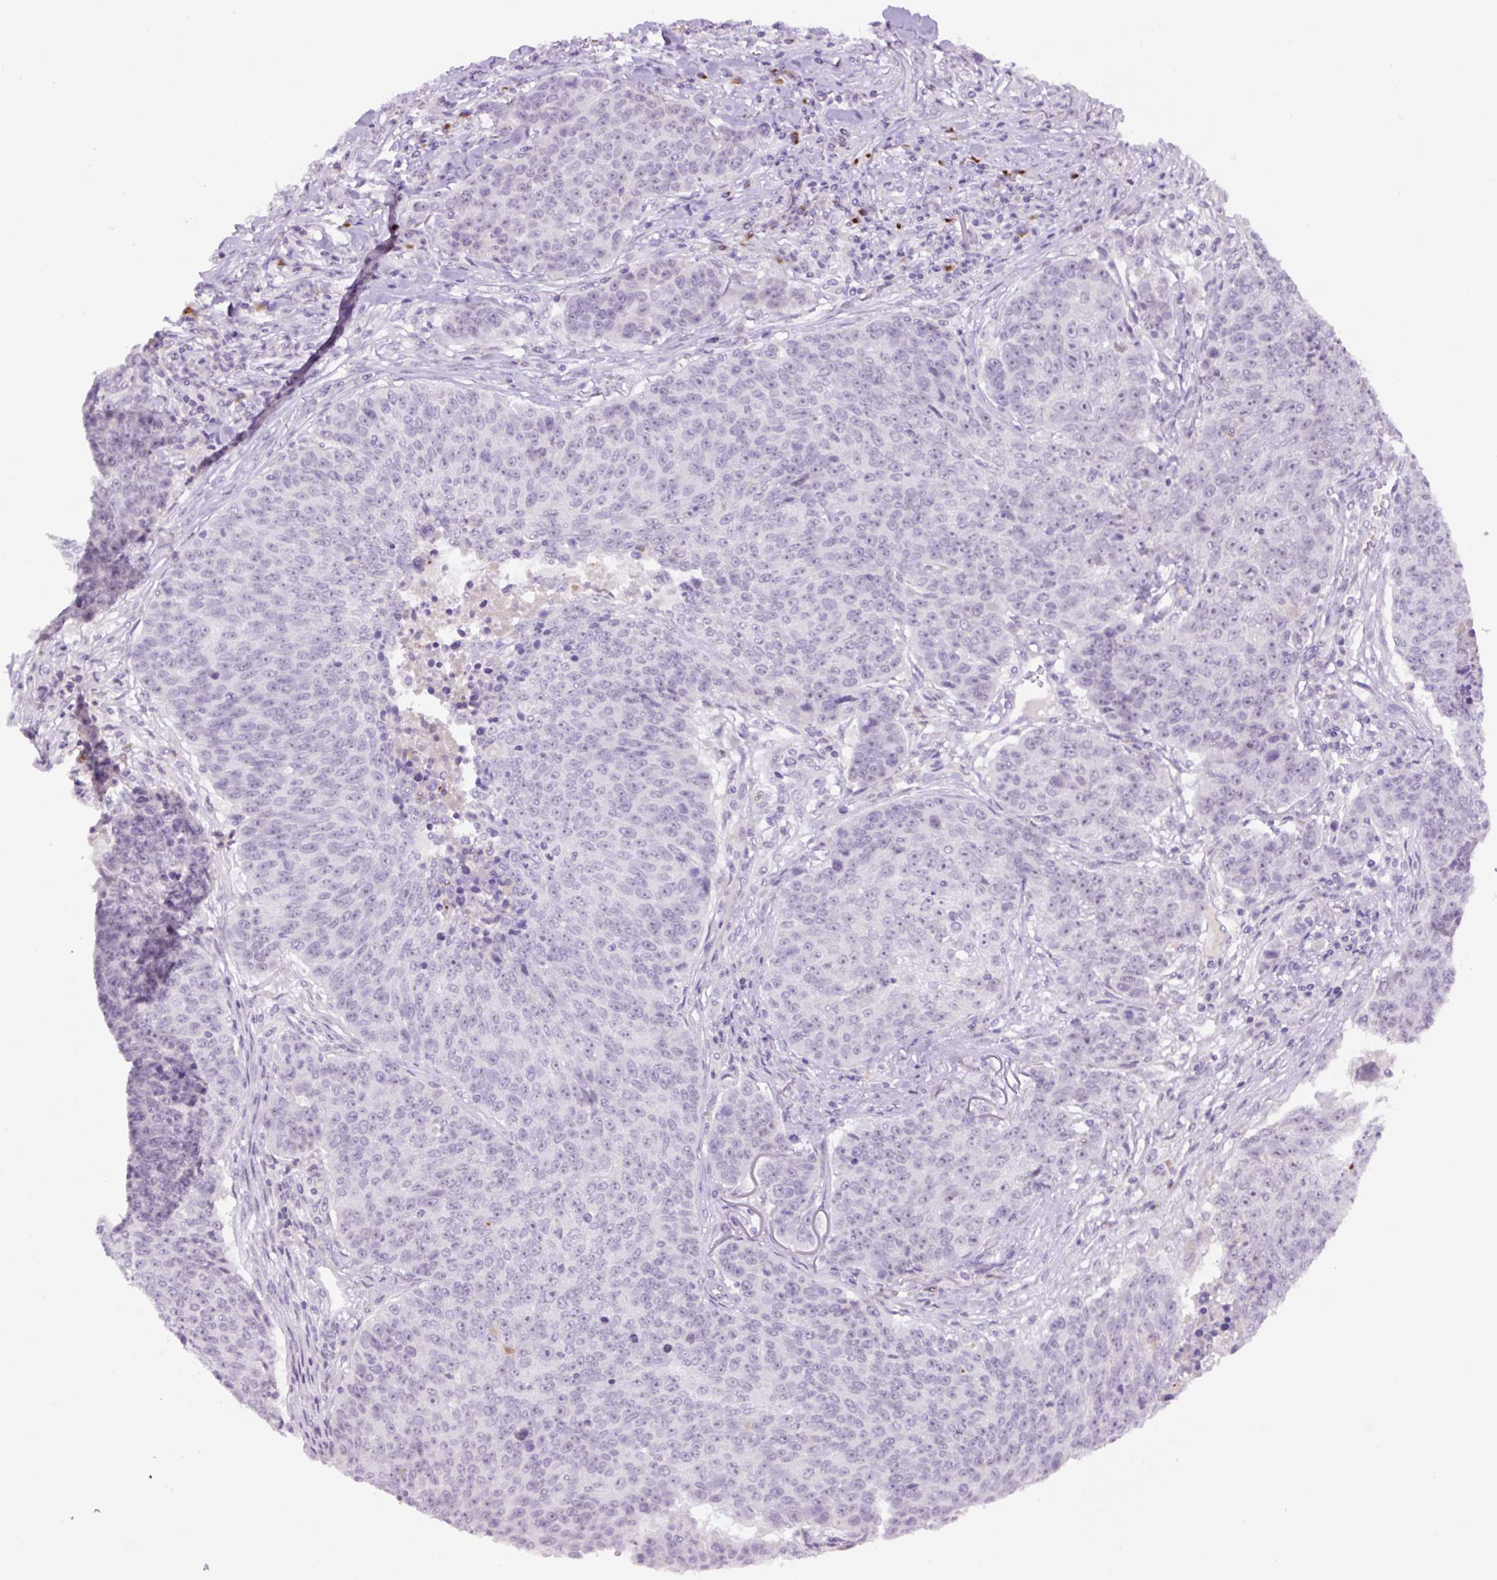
{"staining": {"intensity": "negative", "quantity": "none", "location": "none"}, "tissue": "lung cancer", "cell_type": "Tumor cells", "image_type": "cancer", "snomed": [{"axis": "morphology", "description": "Normal tissue, NOS"}, {"axis": "morphology", "description": "Squamous cell carcinoma, NOS"}, {"axis": "topography", "description": "Lymph node"}, {"axis": "topography", "description": "Lung"}], "caption": "Protein analysis of lung cancer (squamous cell carcinoma) reveals no significant expression in tumor cells.", "gene": "MFSD3", "patient": {"sex": "male", "age": 66}}